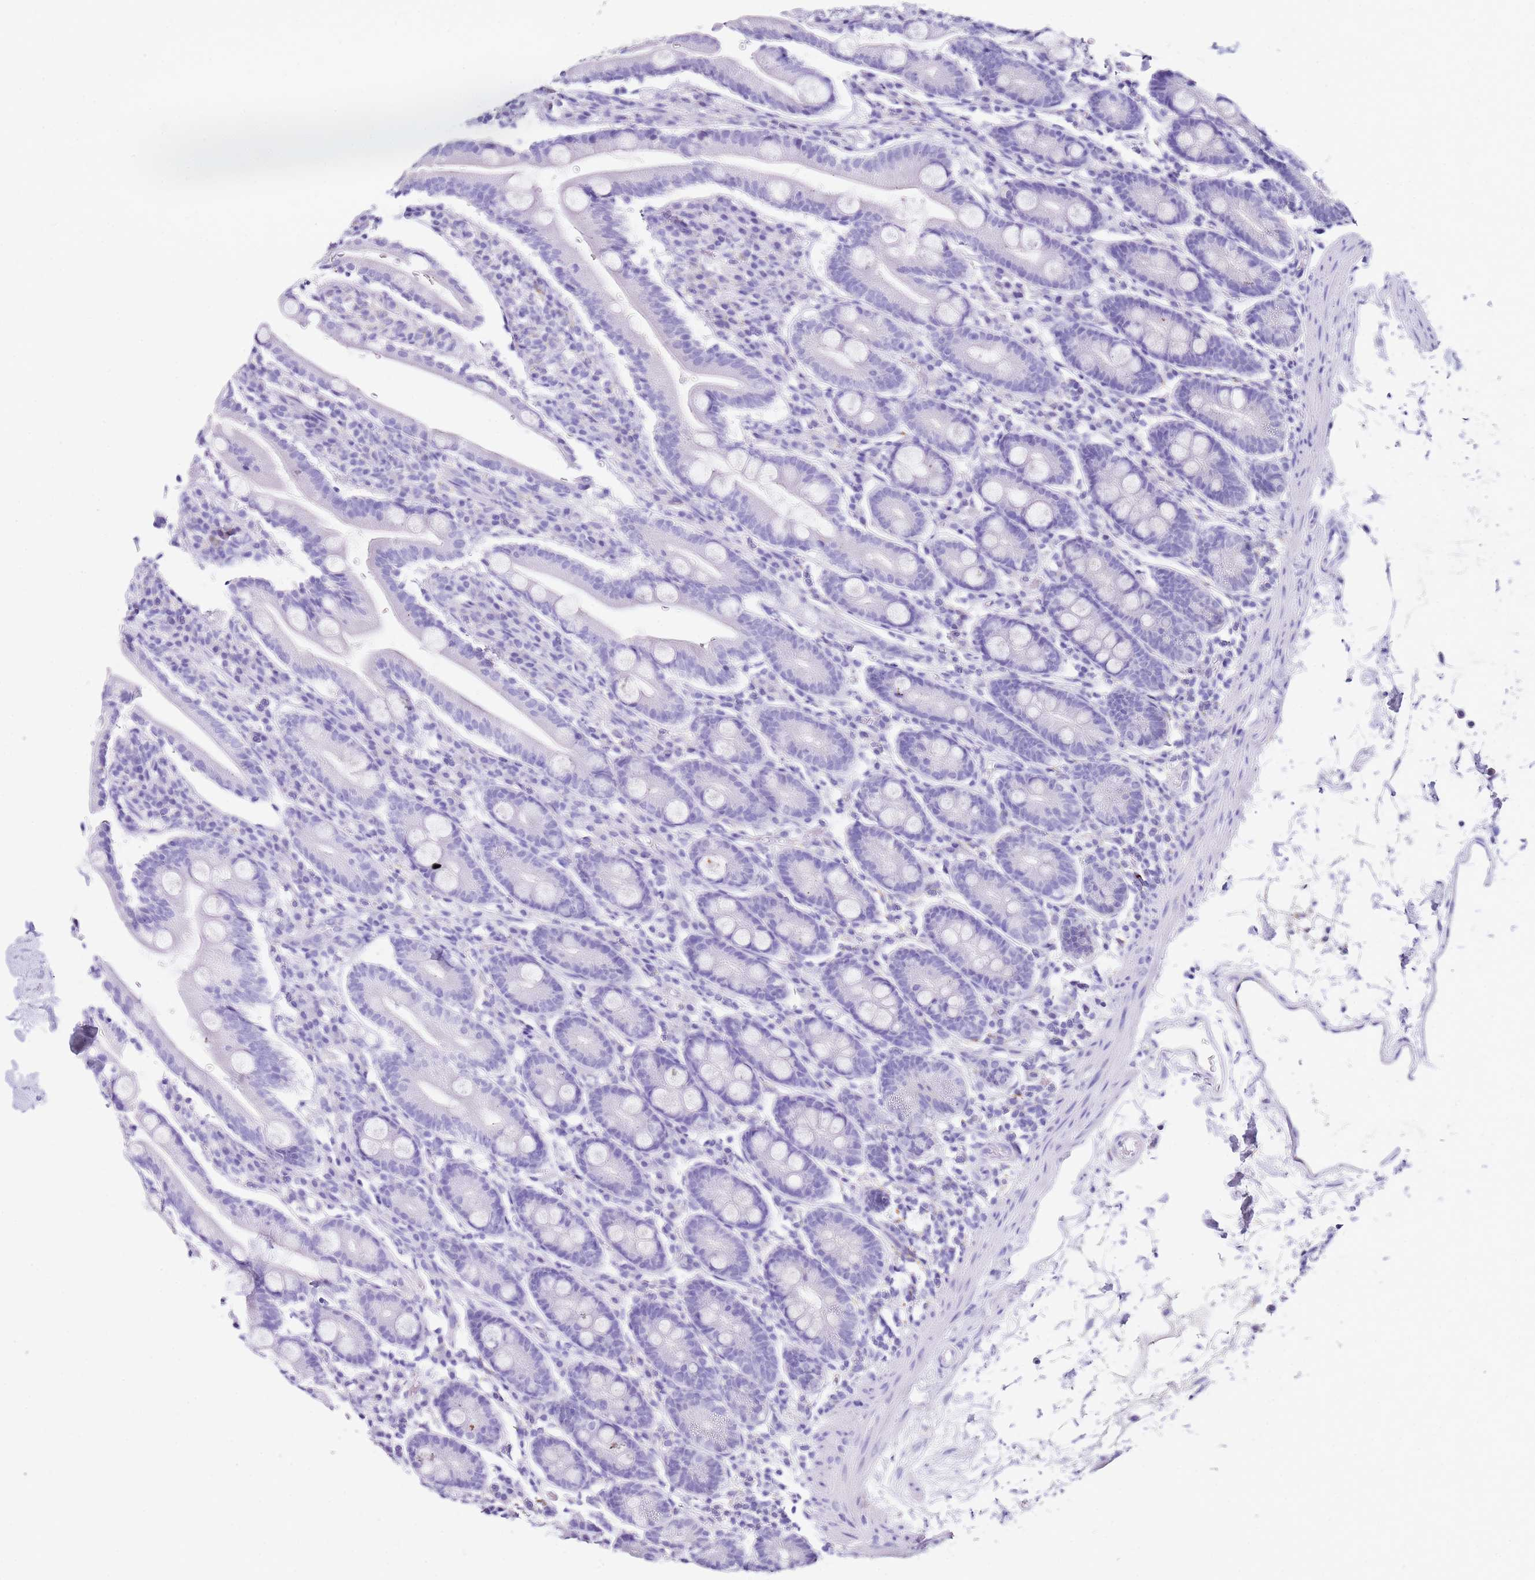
{"staining": {"intensity": "negative", "quantity": "none", "location": "none"}, "tissue": "duodenum", "cell_type": "Glandular cells", "image_type": "normal", "snomed": [{"axis": "morphology", "description": "Normal tissue, NOS"}, {"axis": "topography", "description": "Duodenum"}], "caption": "The histopathology image exhibits no staining of glandular cells in benign duodenum. The staining was performed using DAB to visualize the protein expression in brown, while the nuclei were stained in blue with hematoxylin (Magnification: 20x).", "gene": "PTBP2", "patient": {"sex": "male", "age": 35}}